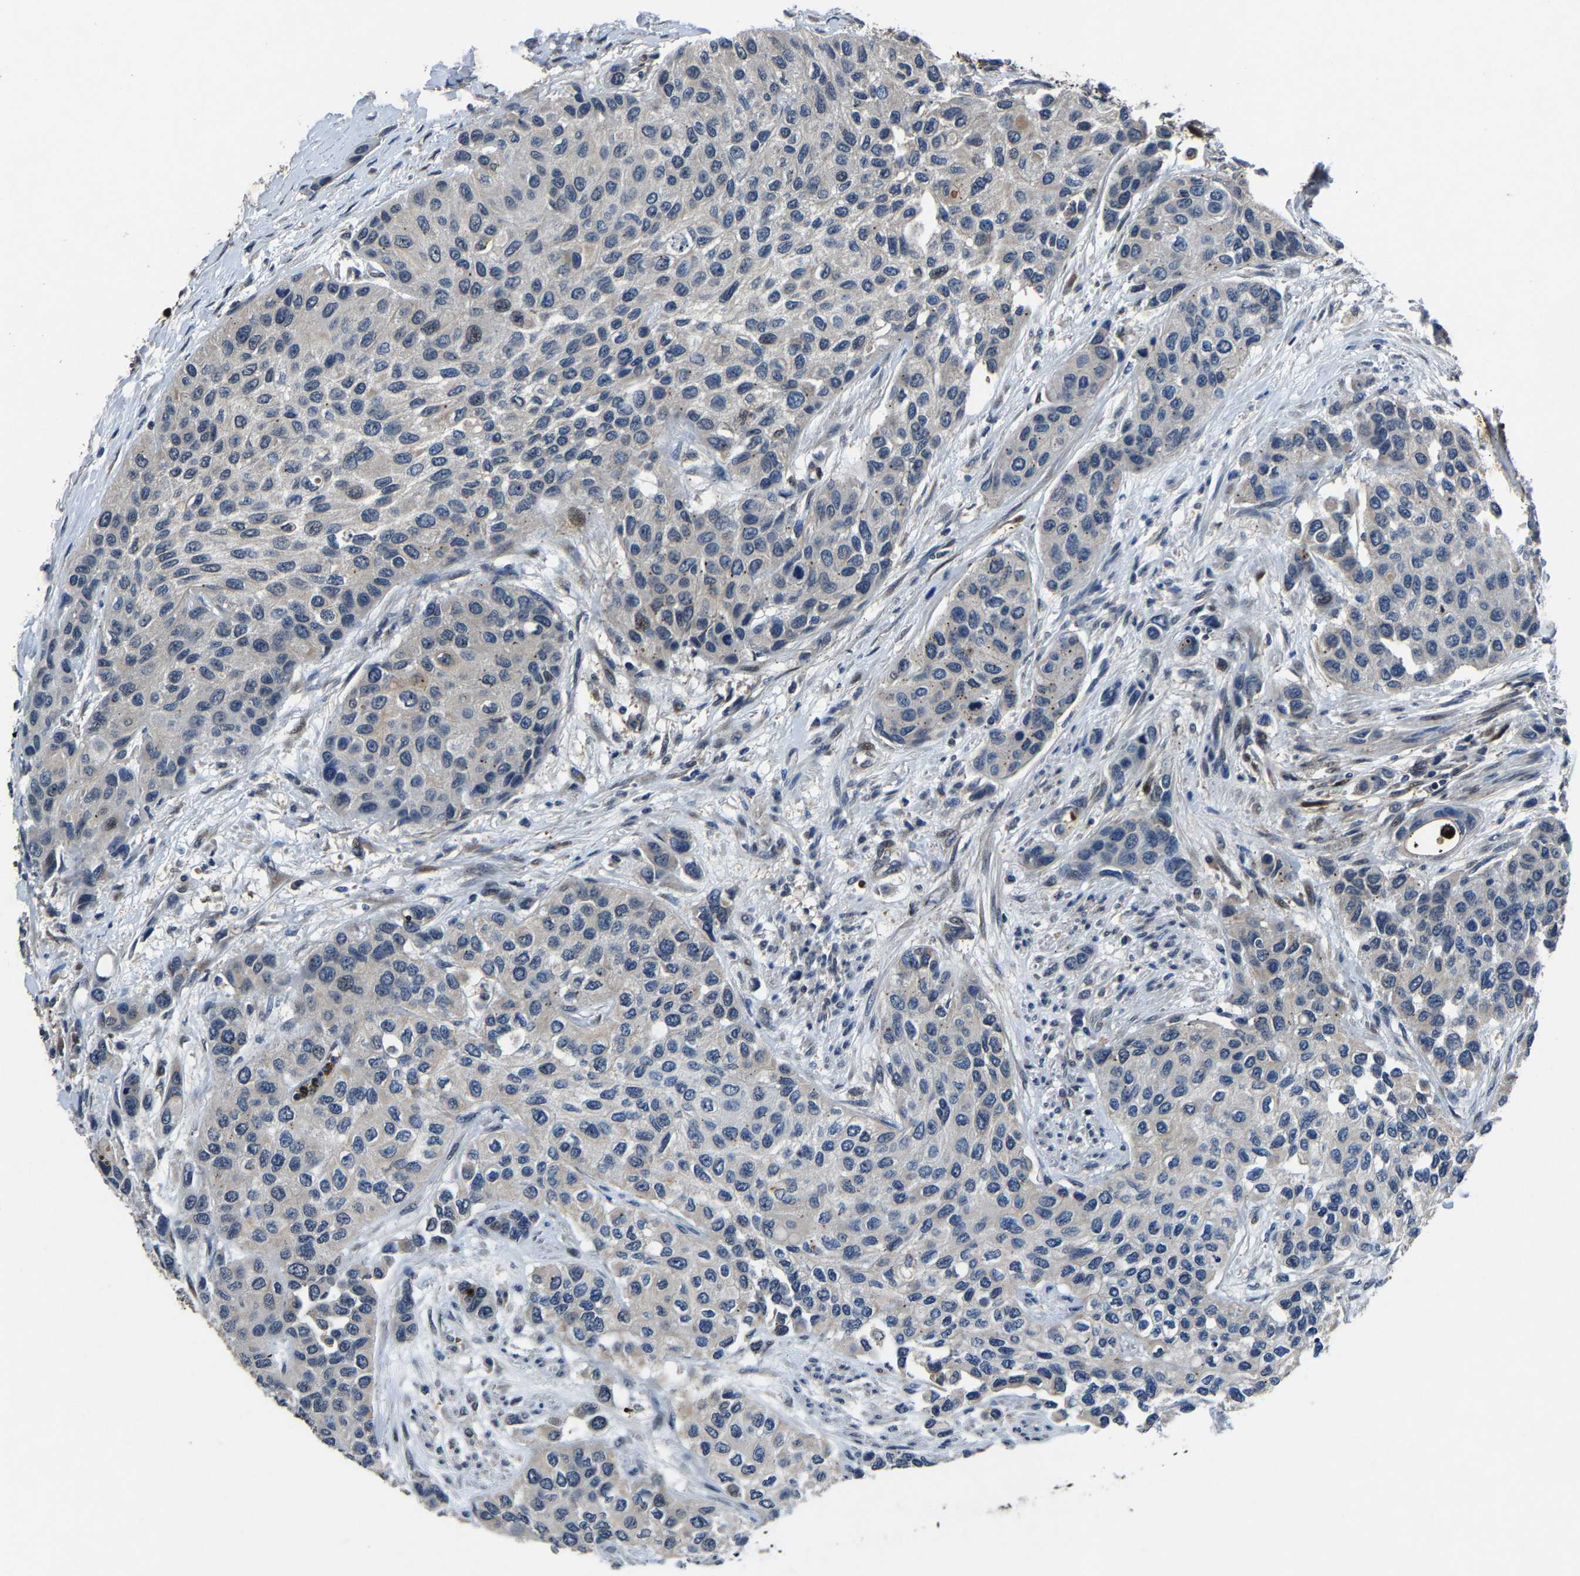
{"staining": {"intensity": "negative", "quantity": "none", "location": "none"}, "tissue": "urothelial cancer", "cell_type": "Tumor cells", "image_type": "cancer", "snomed": [{"axis": "morphology", "description": "Urothelial carcinoma, High grade"}, {"axis": "topography", "description": "Urinary bladder"}], "caption": "This micrograph is of urothelial cancer stained with IHC to label a protein in brown with the nuclei are counter-stained blue. There is no staining in tumor cells.", "gene": "PCNX2", "patient": {"sex": "female", "age": 56}}